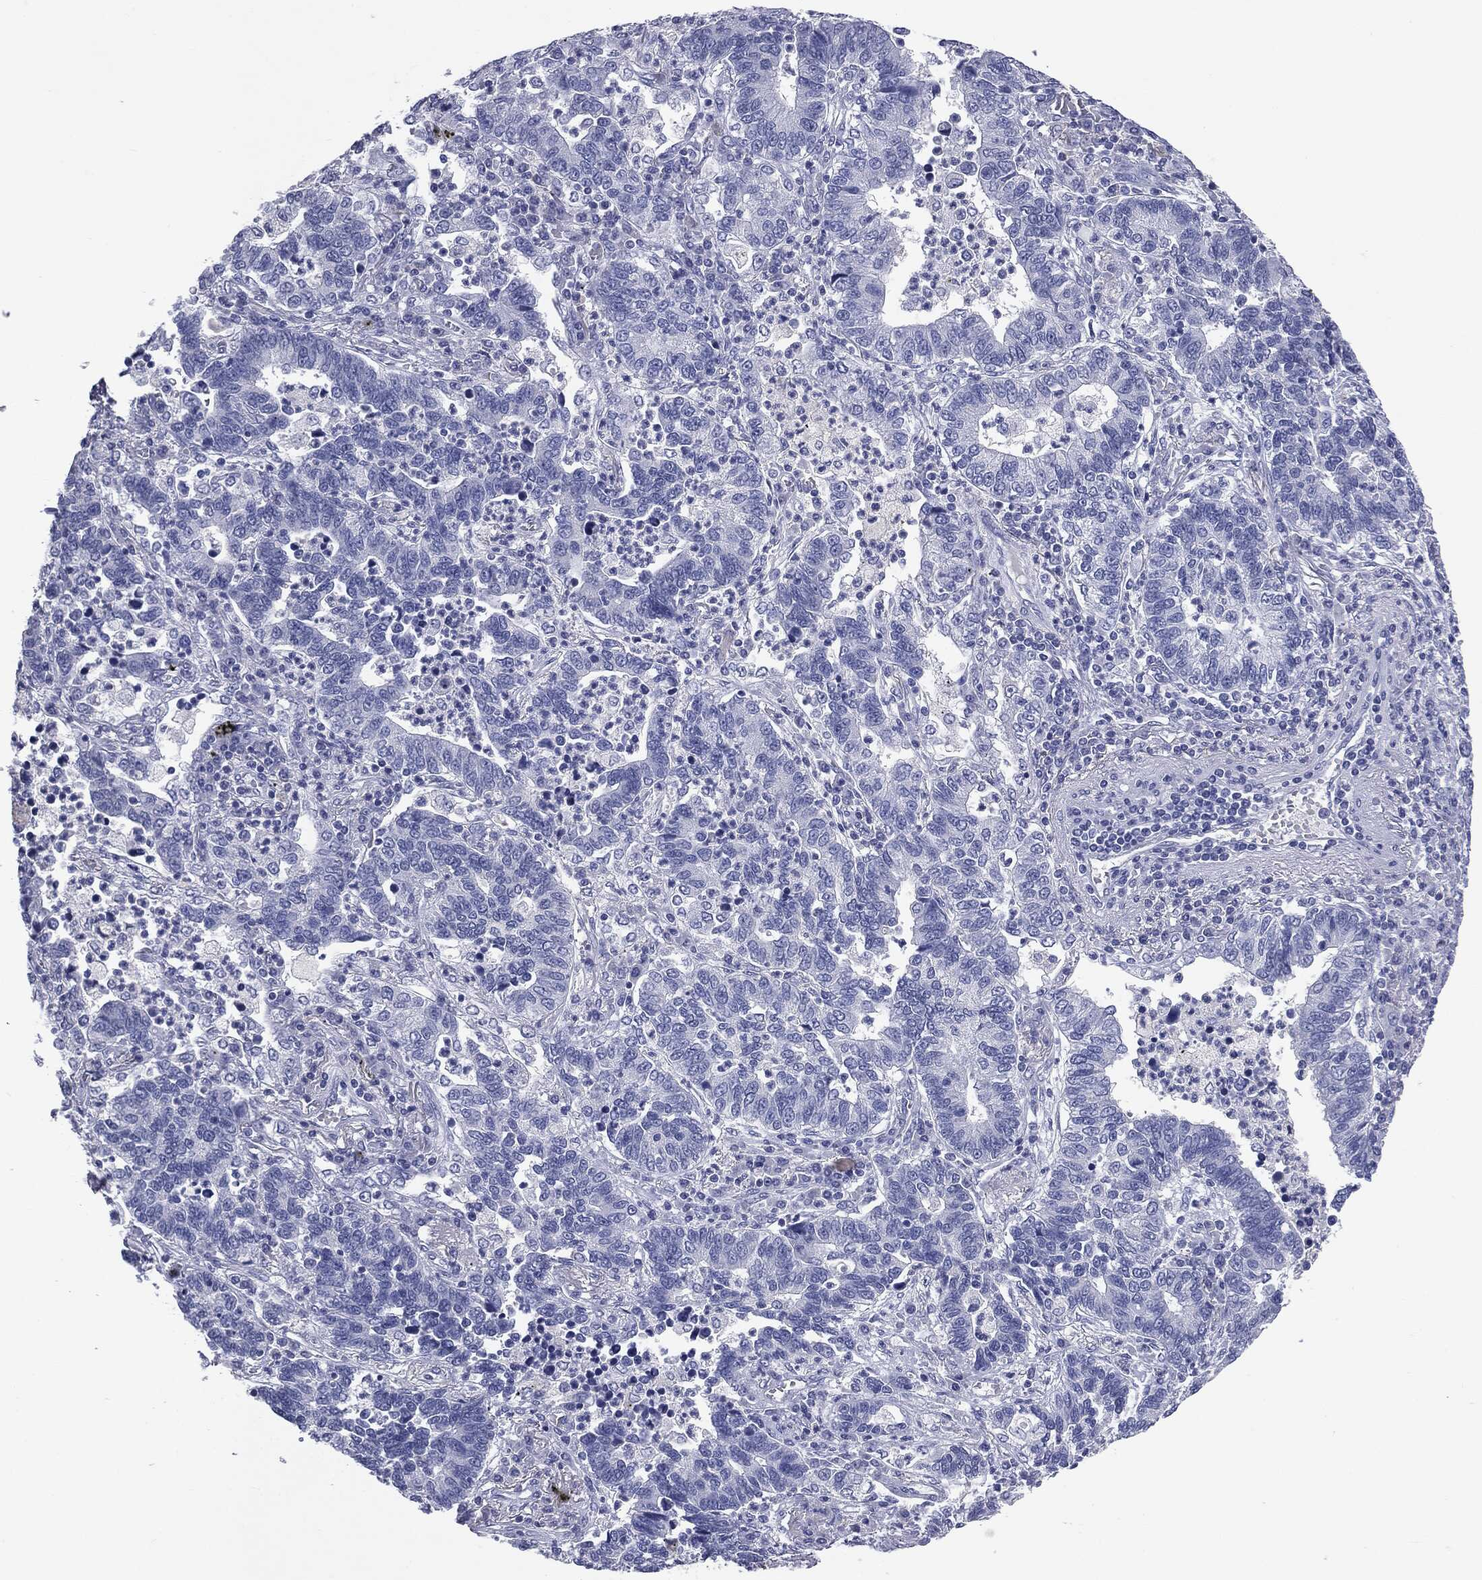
{"staining": {"intensity": "negative", "quantity": "none", "location": "none"}, "tissue": "lung cancer", "cell_type": "Tumor cells", "image_type": "cancer", "snomed": [{"axis": "morphology", "description": "Adenocarcinoma, NOS"}, {"axis": "topography", "description": "Lung"}], "caption": "Tumor cells are negative for brown protein staining in lung cancer (adenocarcinoma).", "gene": "TSHB", "patient": {"sex": "female", "age": 57}}